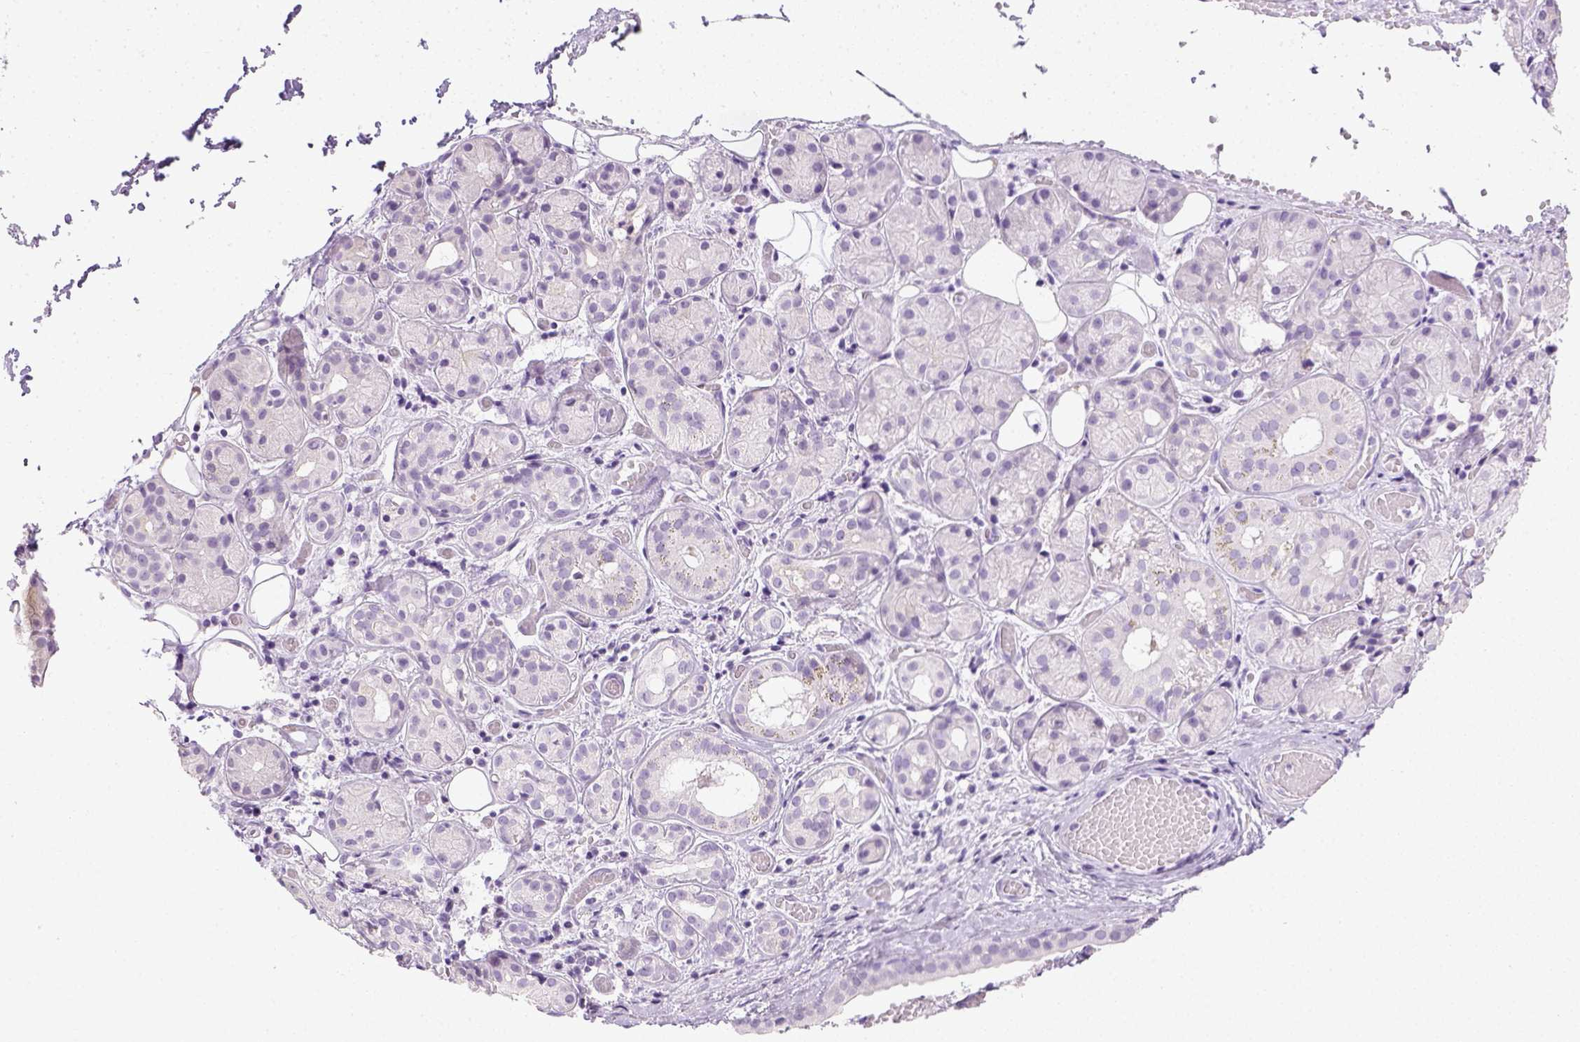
{"staining": {"intensity": "negative", "quantity": "none", "location": "none"}, "tissue": "salivary gland", "cell_type": "Glandular cells", "image_type": "normal", "snomed": [{"axis": "morphology", "description": "Normal tissue, NOS"}, {"axis": "topography", "description": "Salivary gland"}, {"axis": "topography", "description": "Peripheral nerve tissue"}], "caption": "A high-resolution histopathology image shows IHC staining of unremarkable salivary gland, which exhibits no significant positivity in glandular cells. (DAB IHC with hematoxylin counter stain).", "gene": "LGSN", "patient": {"sex": "male", "age": 71}}